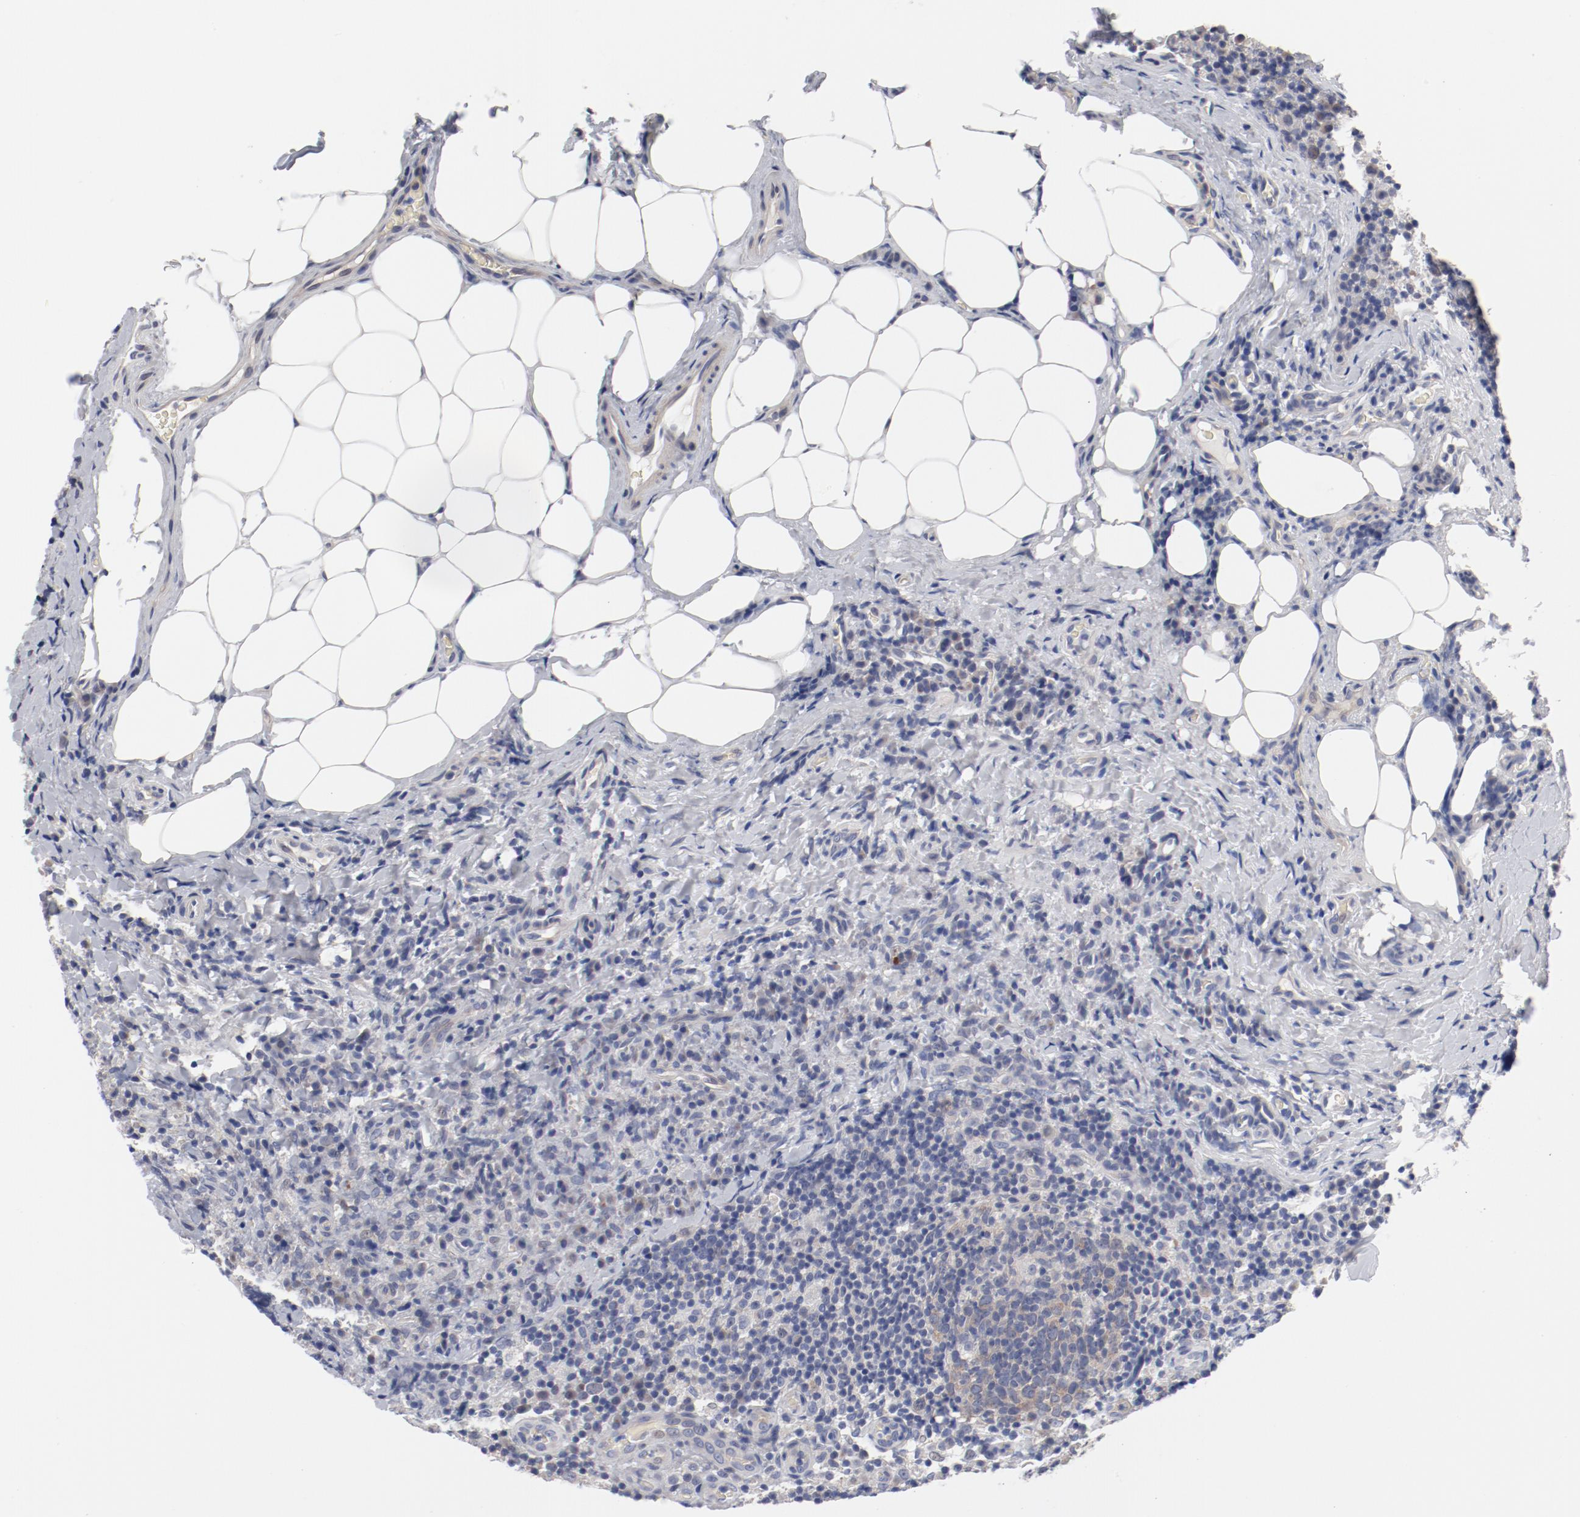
{"staining": {"intensity": "moderate", "quantity": "<25%", "location": "cytoplasmic/membranous"}, "tissue": "lymph node", "cell_type": "Germinal center cells", "image_type": "normal", "snomed": [{"axis": "morphology", "description": "Normal tissue, NOS"}, {"axis": "morphology", "description": "Inflammation, NOS"}, {"axis": "topography", "description": "Lymph node"}], "caption": "Protein expression analysis of benign lymph node shows moderate cytoplasmic/membranous expression in approximately <25% of germinal center cells. The protein is shown in brown color, while the nuclei are stained blue.", "gene": "GPR143", "patient": {"sex": "male", "age": 46}}